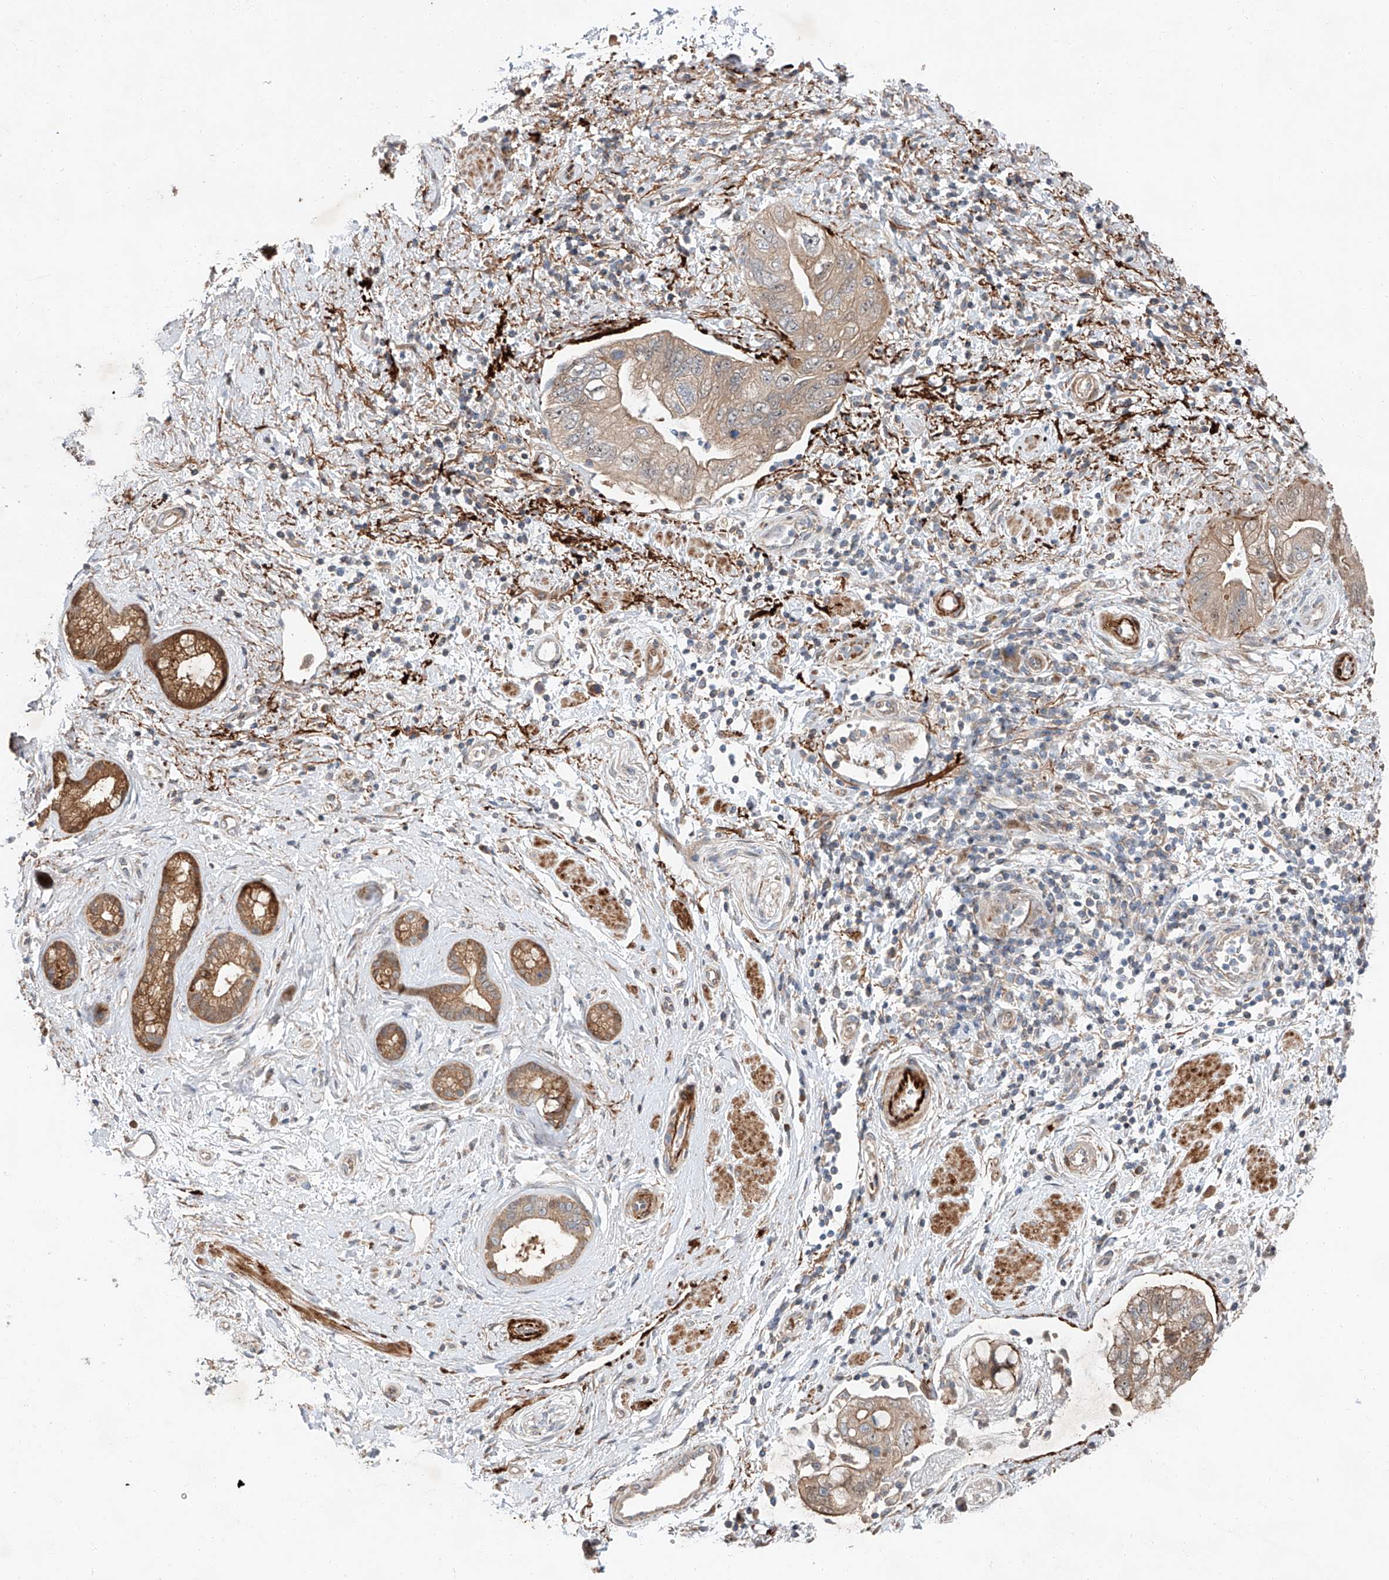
{"staining": {"intensity": "weak", "quantity": "25%-75%", "location": "cytoplasmic/membranous"}, "tissue": "pancreatic cancer", "cell_type": "Tumor cells", "image_type": "cancer", "snomed": [{"axis": "morphology", "description": "Adenocarcinoma, NOS"}, {"axis": "topography", "description": "Pancreas"}], "caption": "Human pancreatic cancer stained with a protein marker shows weak staining in tumor cells.", "gene": "USF3", "patient": {"sex": "female", "age": 73}}